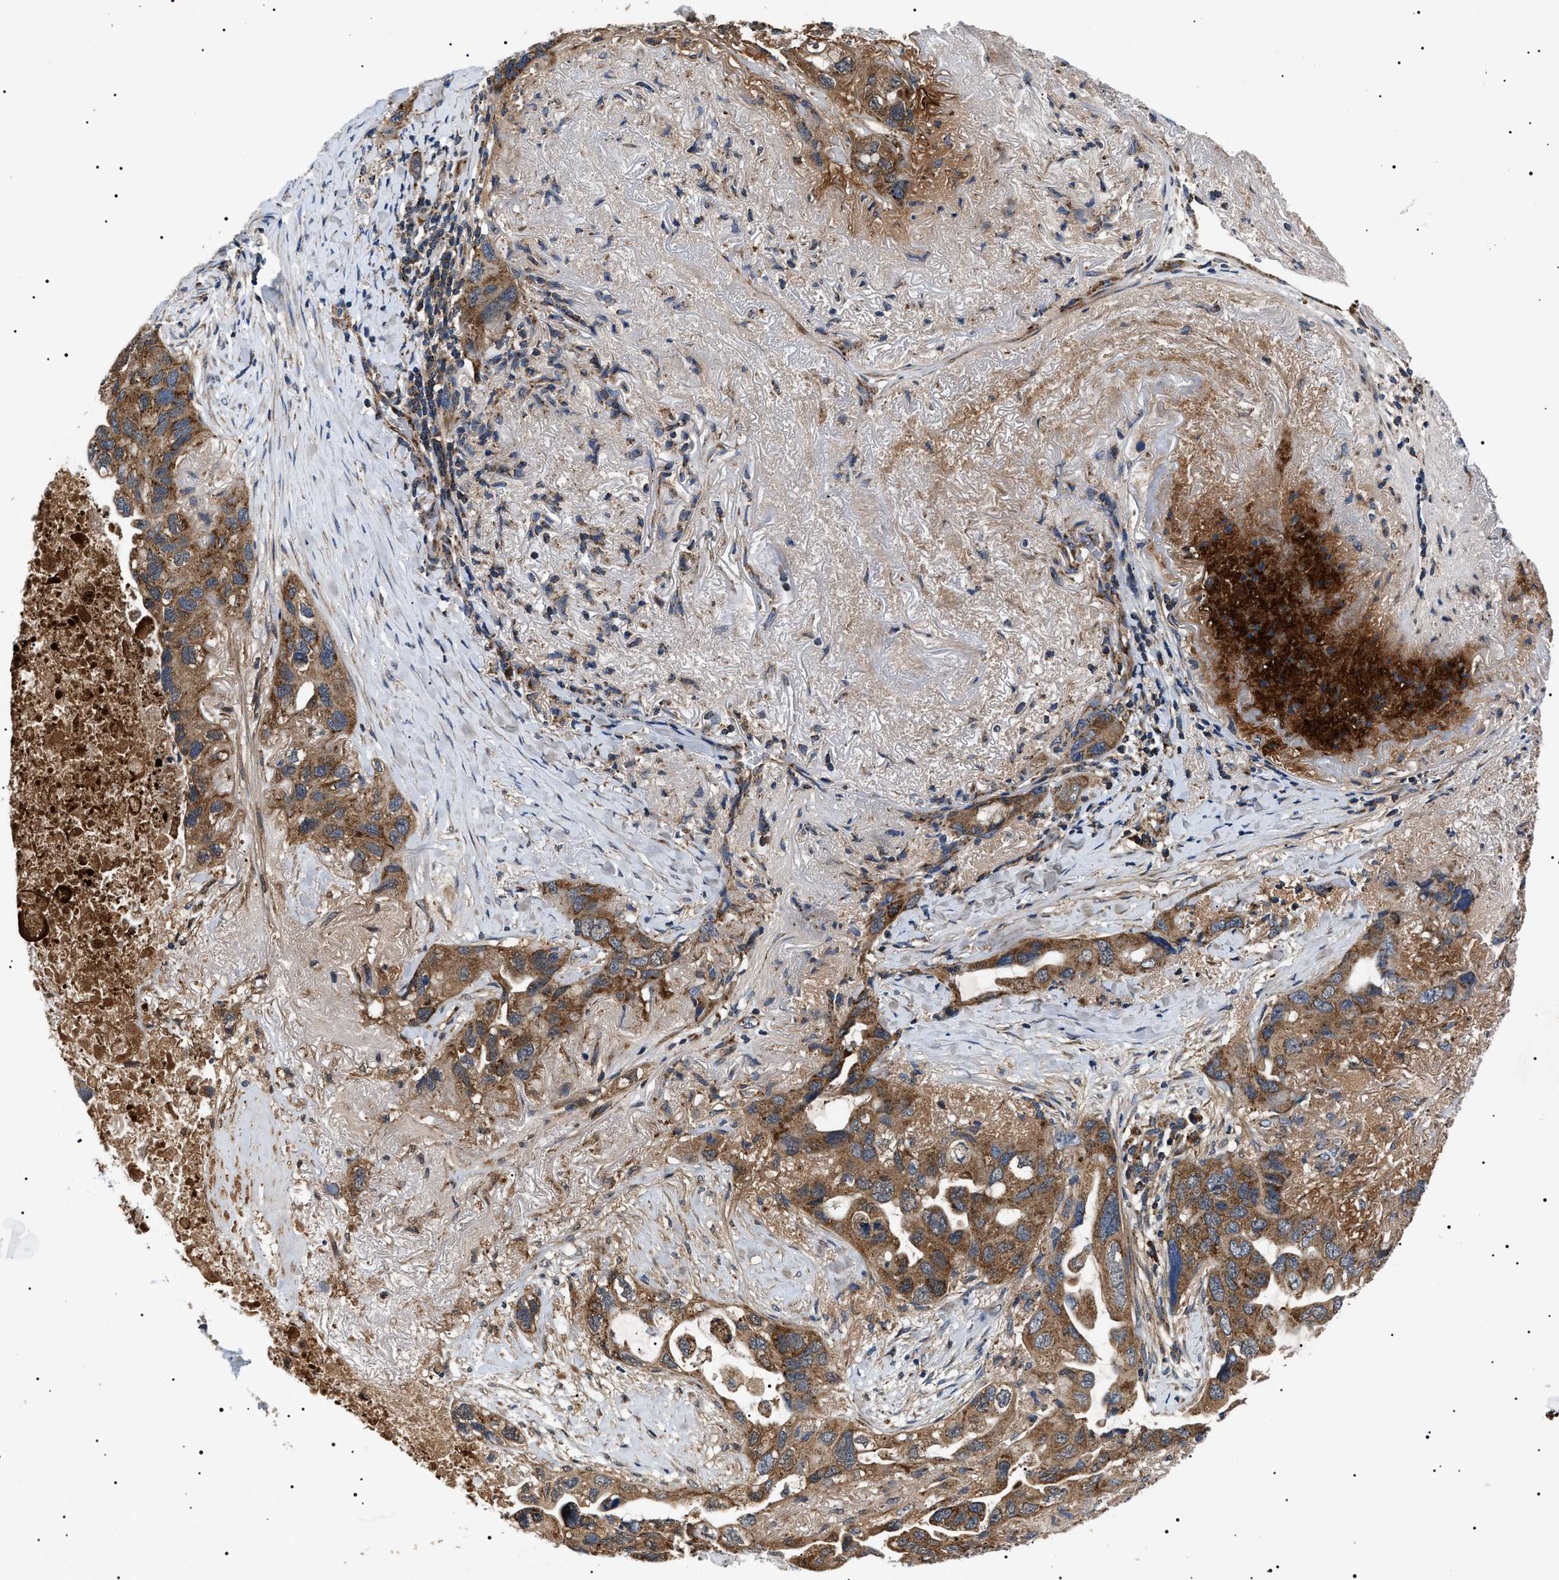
{"staining": {"intensity": "moderate", "quantity": ">75%", "location": "cytoplasmic/membranous"}, "tissue": "lung cancer", "cell_type": "Tumor cells", "image_type": "cancer", "snomed": [{"axis": "morphology", "description": "Squamous cell carcinoma, NOS"}, {"axis": "topography", "description": "Lung"}], "caption": "Lung squamous cell carcinoma stained for a protein shows moderate cytoplasmic/membranous positivity in tumor cells.", "gene": "OXSM", "patient": {"sex": "female", "age": 73}}